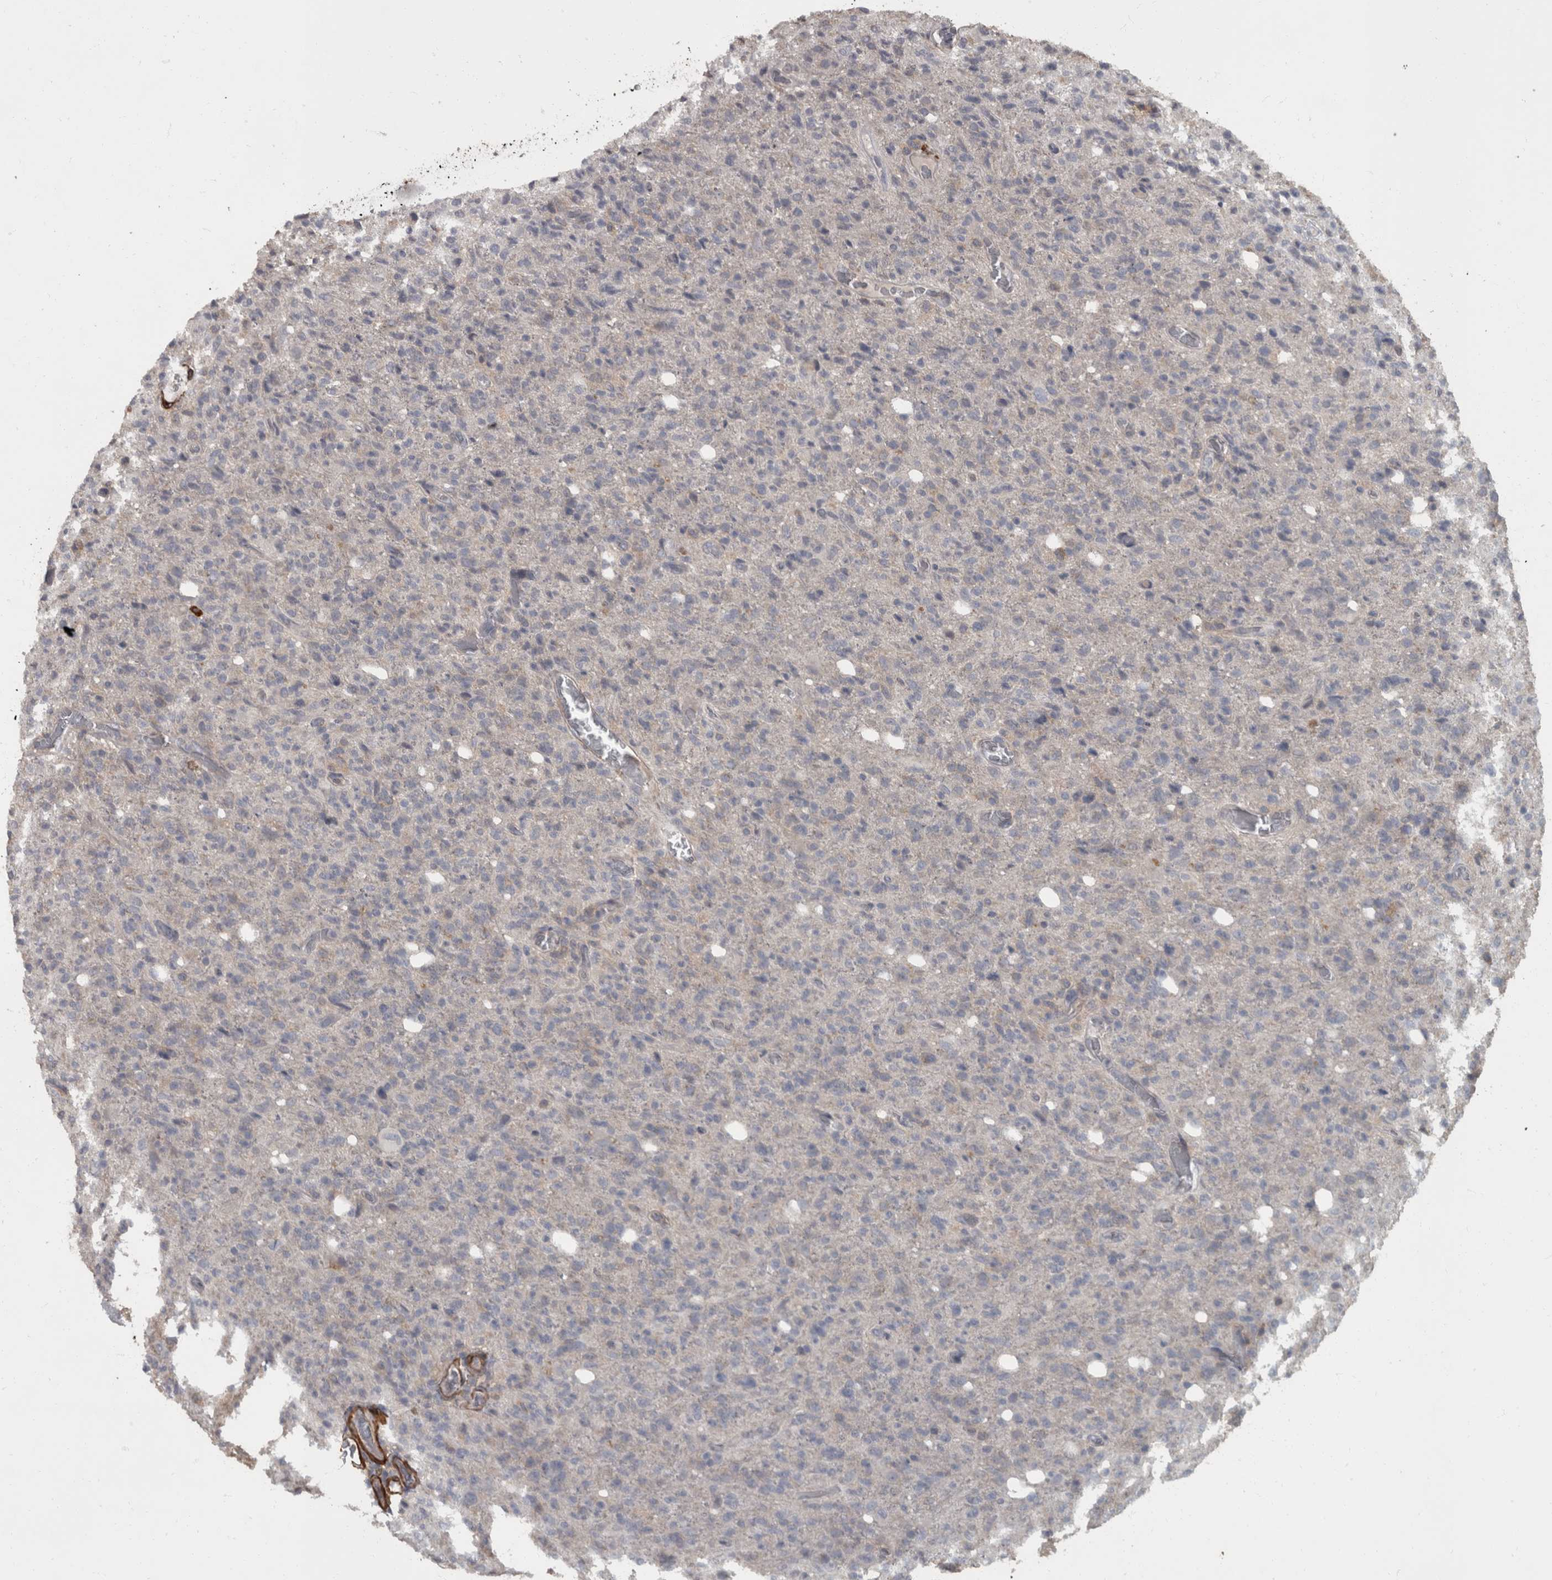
{"staining": {"intensity": "negative", "quantity": "none", "location": "none"}, "tissue": "glioma", "cell_type": "Tumor cells", "image_type": "cancer", "snomed": [{"axis": "morphology", "description": "Glioma, malignant, High grade"}, {"axis": "topography", "description": "Brain"}], "caption": "This is an immunohistochemistry histopathology image of malignant glioma (high-grade). There is no positivity in tumor cells.", "gene": "MASTL", "patient": {"sex": "female", "age": 57}}